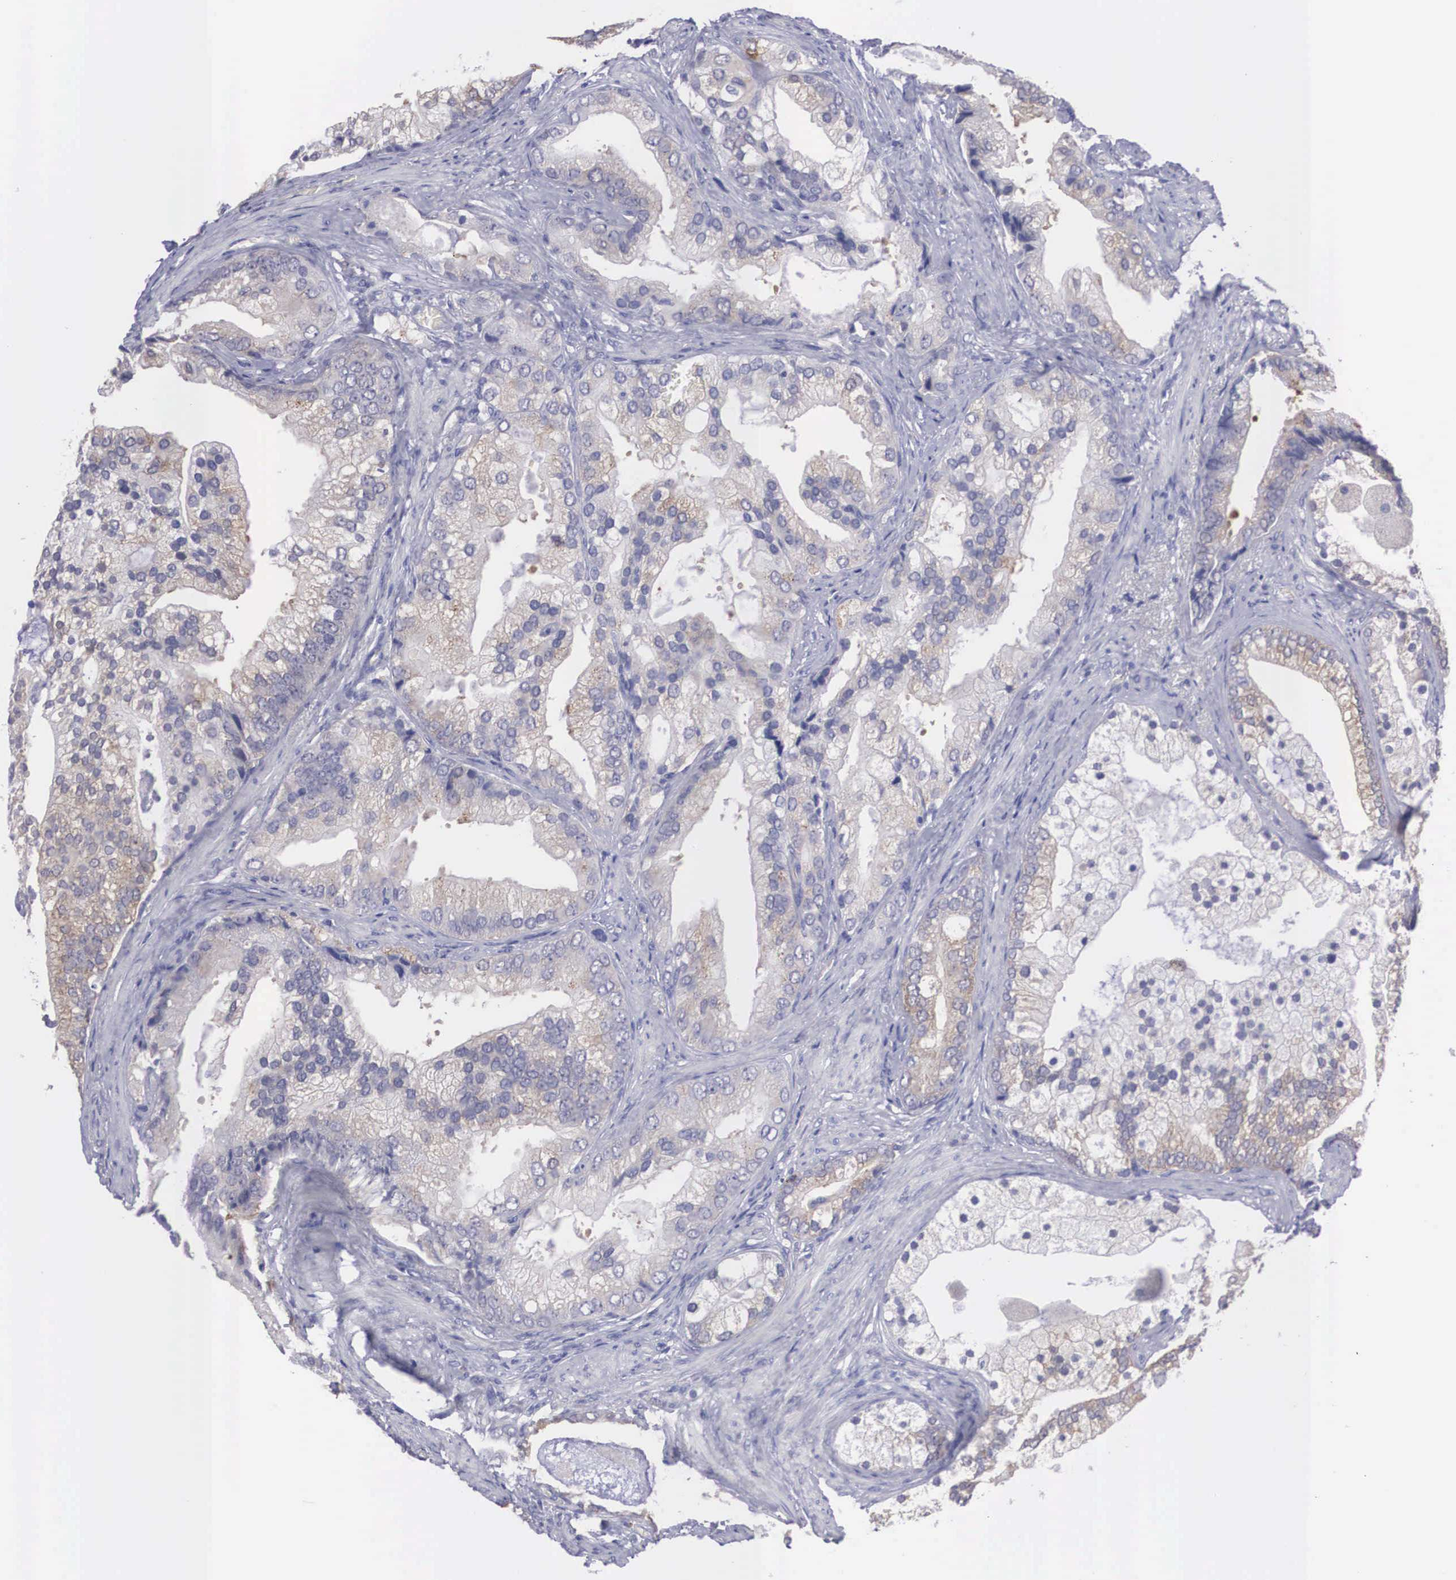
{"staining": {"intensity": "weak", "quantity": "25%-75%", "location": "cytoplasmic/membranous"}, "tissue": "prostate cancer", "cell_type": "Tumor cells", "image_type": "cancer", "snomed": [{"axis": "morphology", "description": "Adenocarcinoma, Low grade"}, {"axis": "topography", "description": "Prostate"}], "caption": "A brown stain labels weak cytoplasmic/membranous positivity of a protein in adenocarcinoma (low-grade) (prostate) tumor cells.", "gene": "REPS2", "patient": {"sex": "male", "age": 71}}